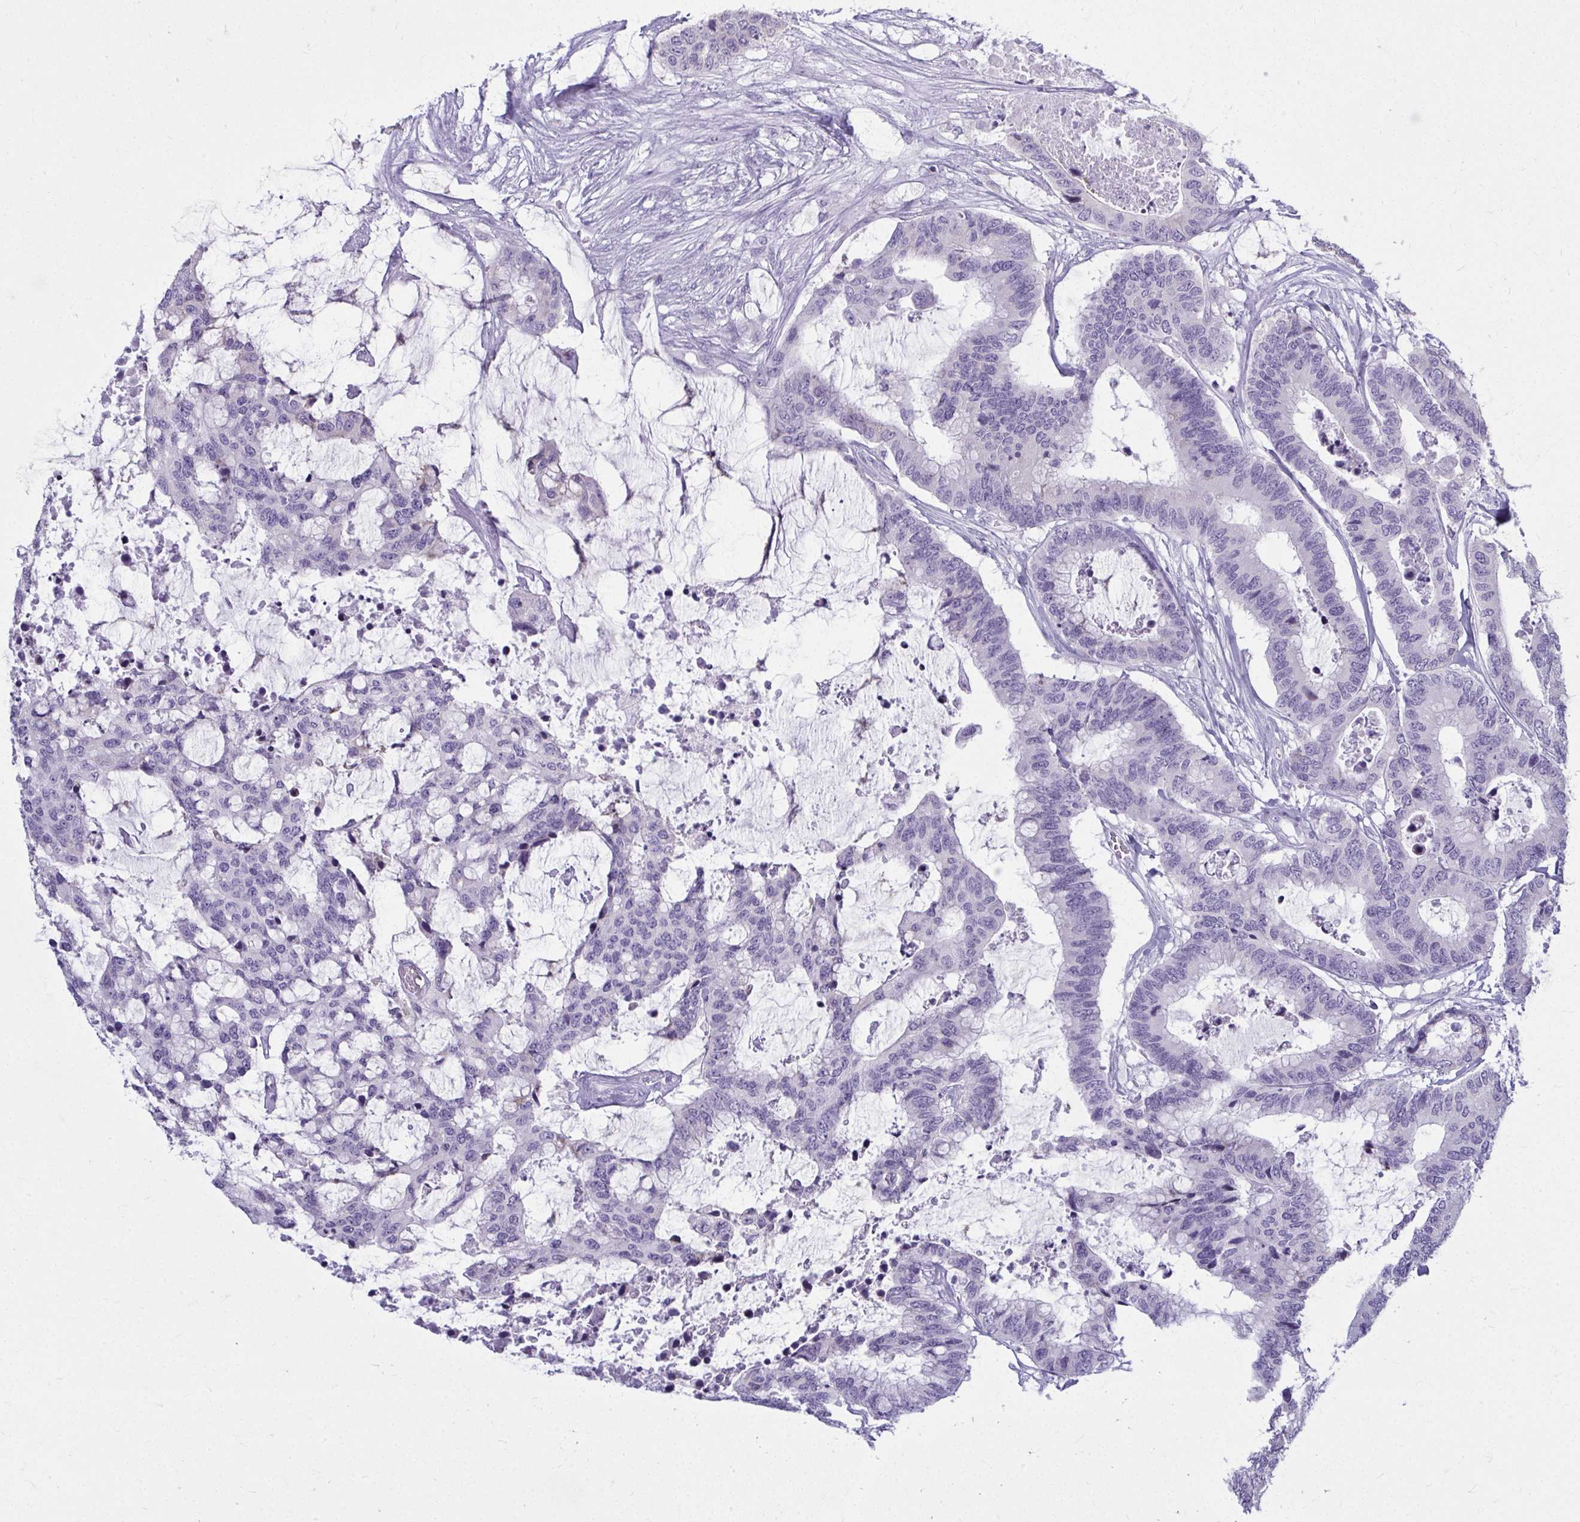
{"staining": {"intensity": "negative", "quantity": "none", "location": "none"}, "tissue": "colorectal cancer", "cell_type": "Tumor cells", "image_type": "cancer", "snomed": [{"axis": "morphology", "description": "Adenocarcinoma, NOS"}, {"axis": "topography", "description": "Rectum"}], "caption": "Adenocarcinoma (colorectal) was stained to show a protein in brown. There is no significant staining in tumor cells.", "gene": "QDPR", "patient": {"sex": "female", "age": 59}}